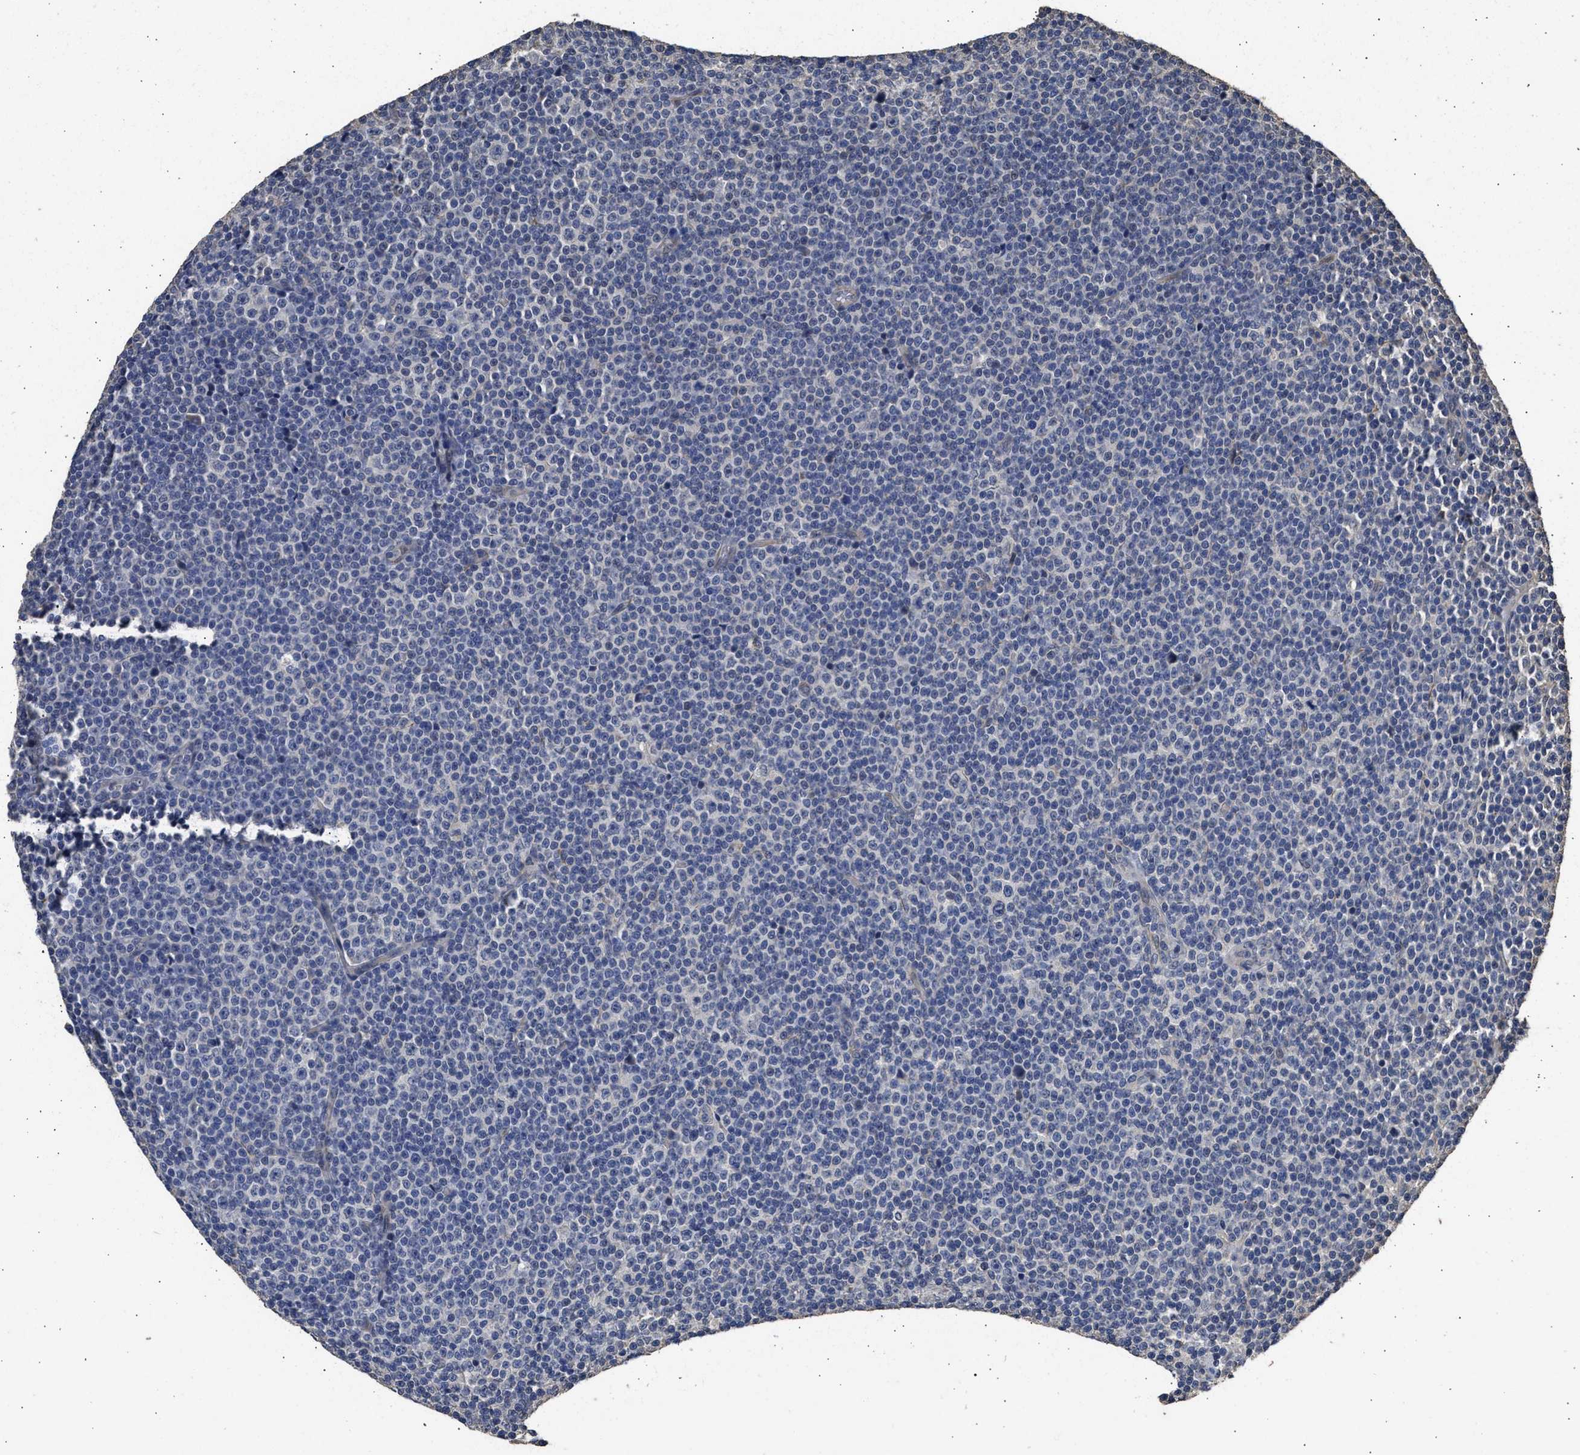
{"staining": {"intensity": "negative", "quantity": "none", "location": "none"}, "tissue": "lymphoma", "cell_type": "Tumor cells", "image_type": "cancer", "snomed": [{"axis": "morphology", "description": "Malignant lymphoma, non-Hodgkin's type, Low grade"}, {"axis": "topography", "description": "Lymph node"}], "caption": "Tumor cells are negative for protein expression in human malignant lymphoma, non-Hodgkin's type (low-grade). Nuclei are stained in blue.", "gene": "SPINT2", "patient": {"sex": "female", "age": 67}}